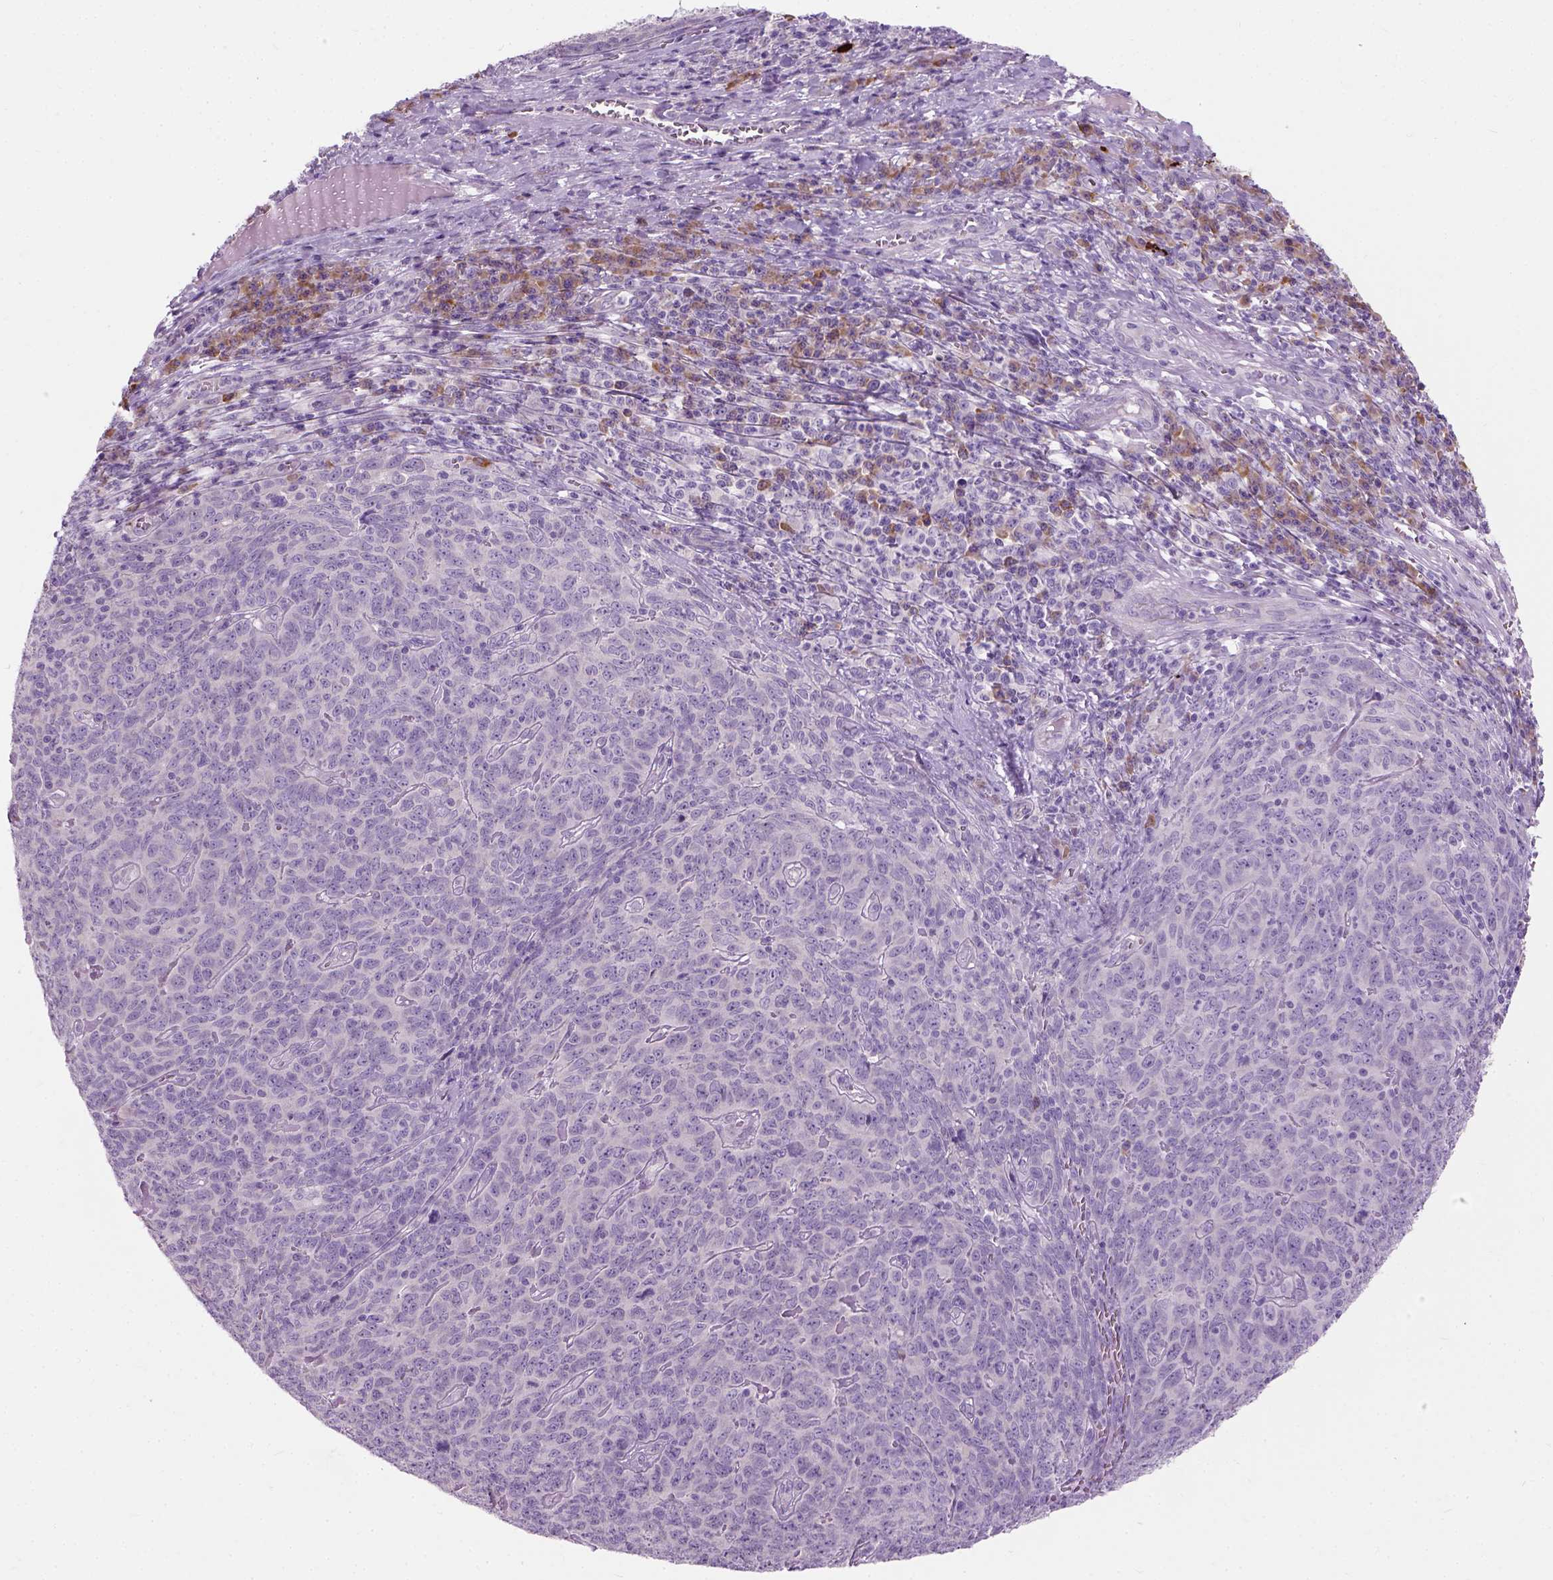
{"staining": {"intensity": "negative", "quantity": "none", "location": "none"}, "tissue": "skin cancer", "cell_type": "Tumor cells", "image_type": "cancer", "snomed": [{"axis": "morphology", "description": "Squamous cell carcinoma, NOS"}, {"axis": "topography", "description": "Skin"}, {"axis": "topography", "description": "Anal"}], "caption": "Skin cancer (squamous cell carcinoma) stained for a protein using immunohistochemistry (IHC) displays no expression tumor cells.", "gene": "TRIM72", "patient": {"sex": "female", "age": 51}}